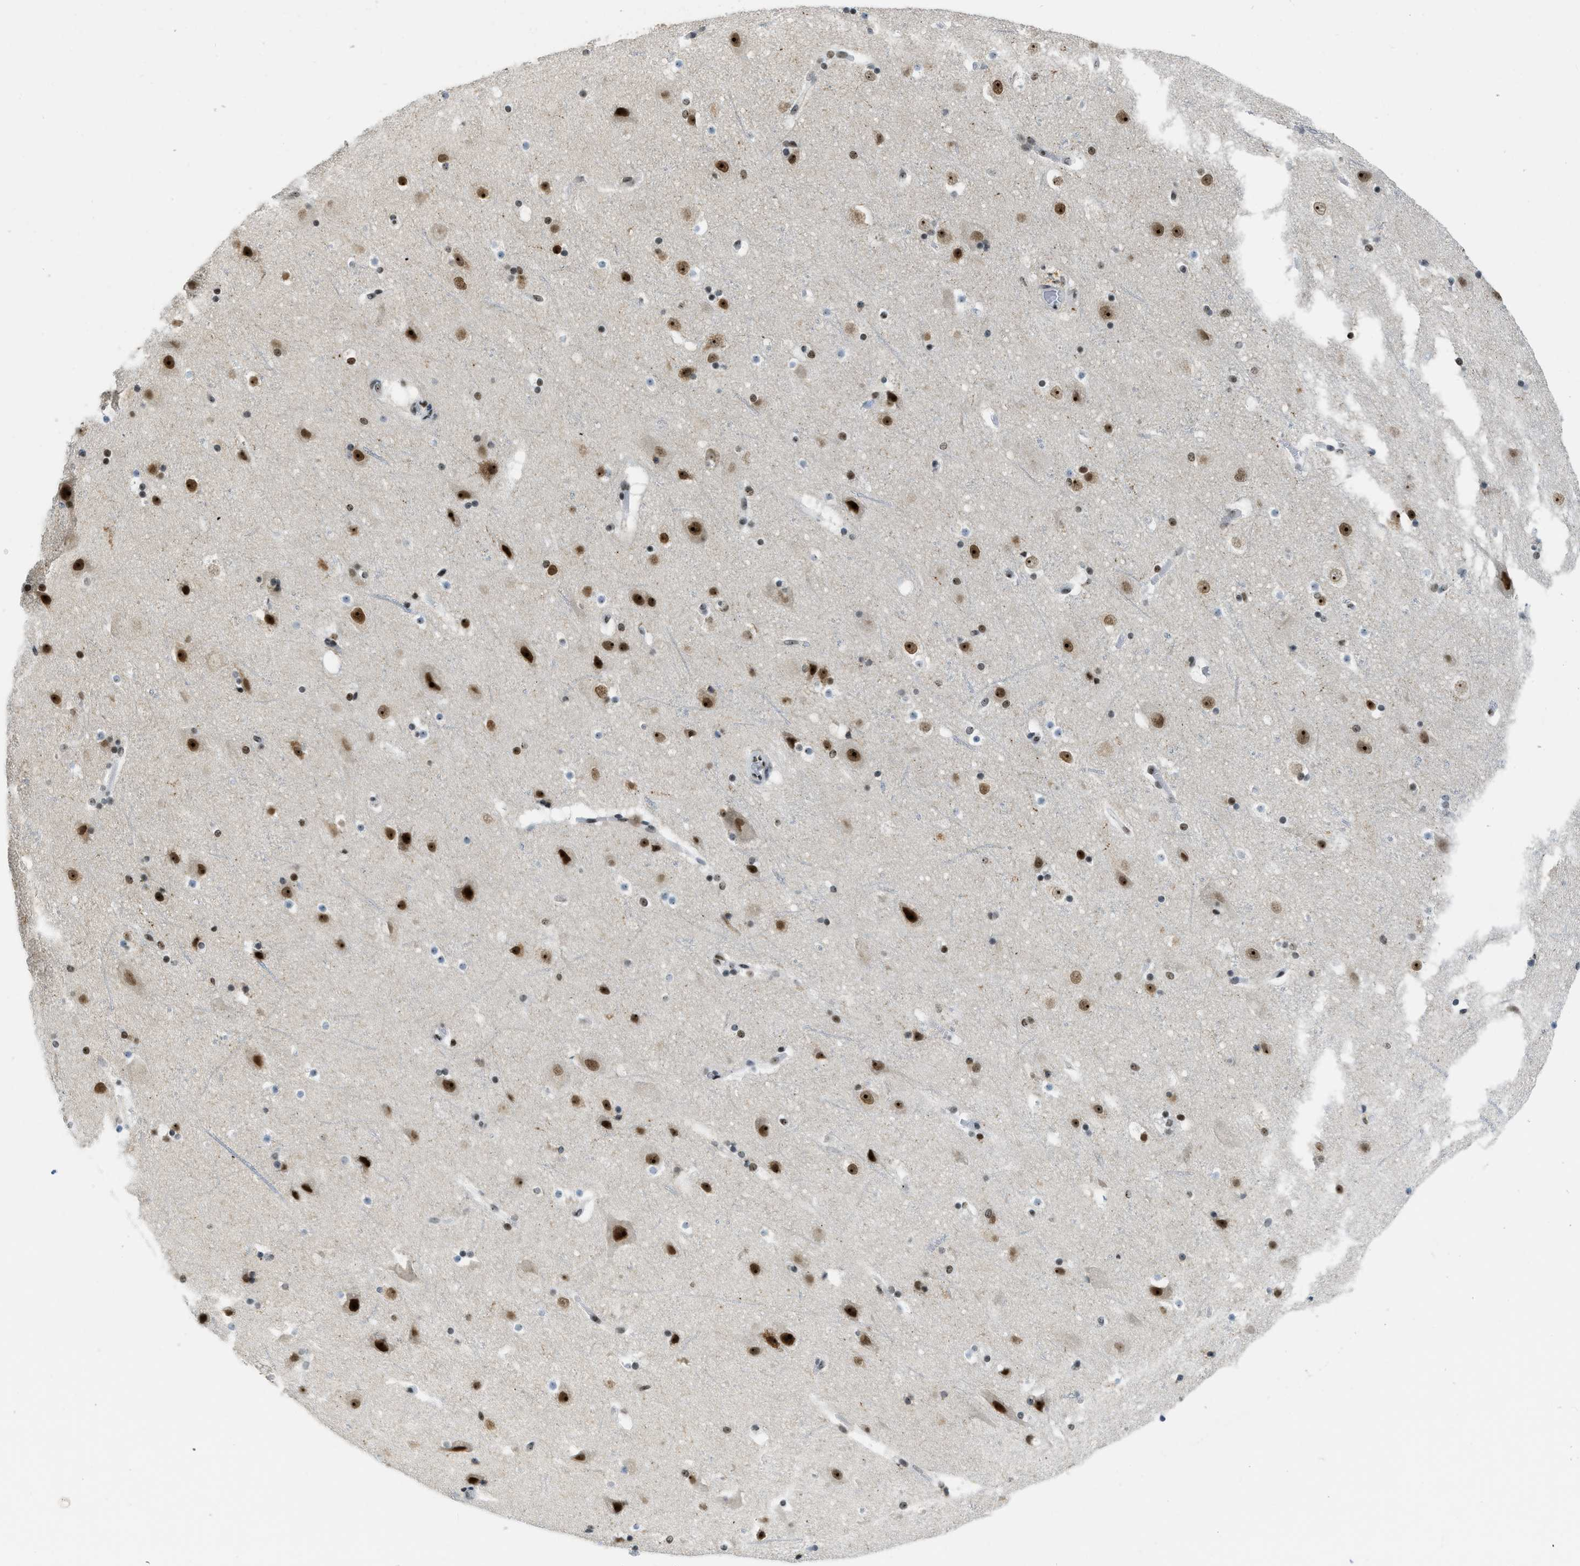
{"staining": {"intensity": "strong", "quantity": "25%-75%", "location": "nuclear"}, "tissue": "cerebral cortex", "cell_type": "Endothelial cells", "image_type": "normal", "snomed": [{"axis": "morphology", "description": "Normal tissue, NOS"}, {"axis": "topography", "description": "Cerebral cortex"}], "caption": "Immunohistochemical staining of benign human cerebral cortex reveals 25%-75% levels of strong nuclear protein staining in about 25%-75% of endothelial cells.", "gene": "URB1", "patient": {"sex": "male", "age": 45}}